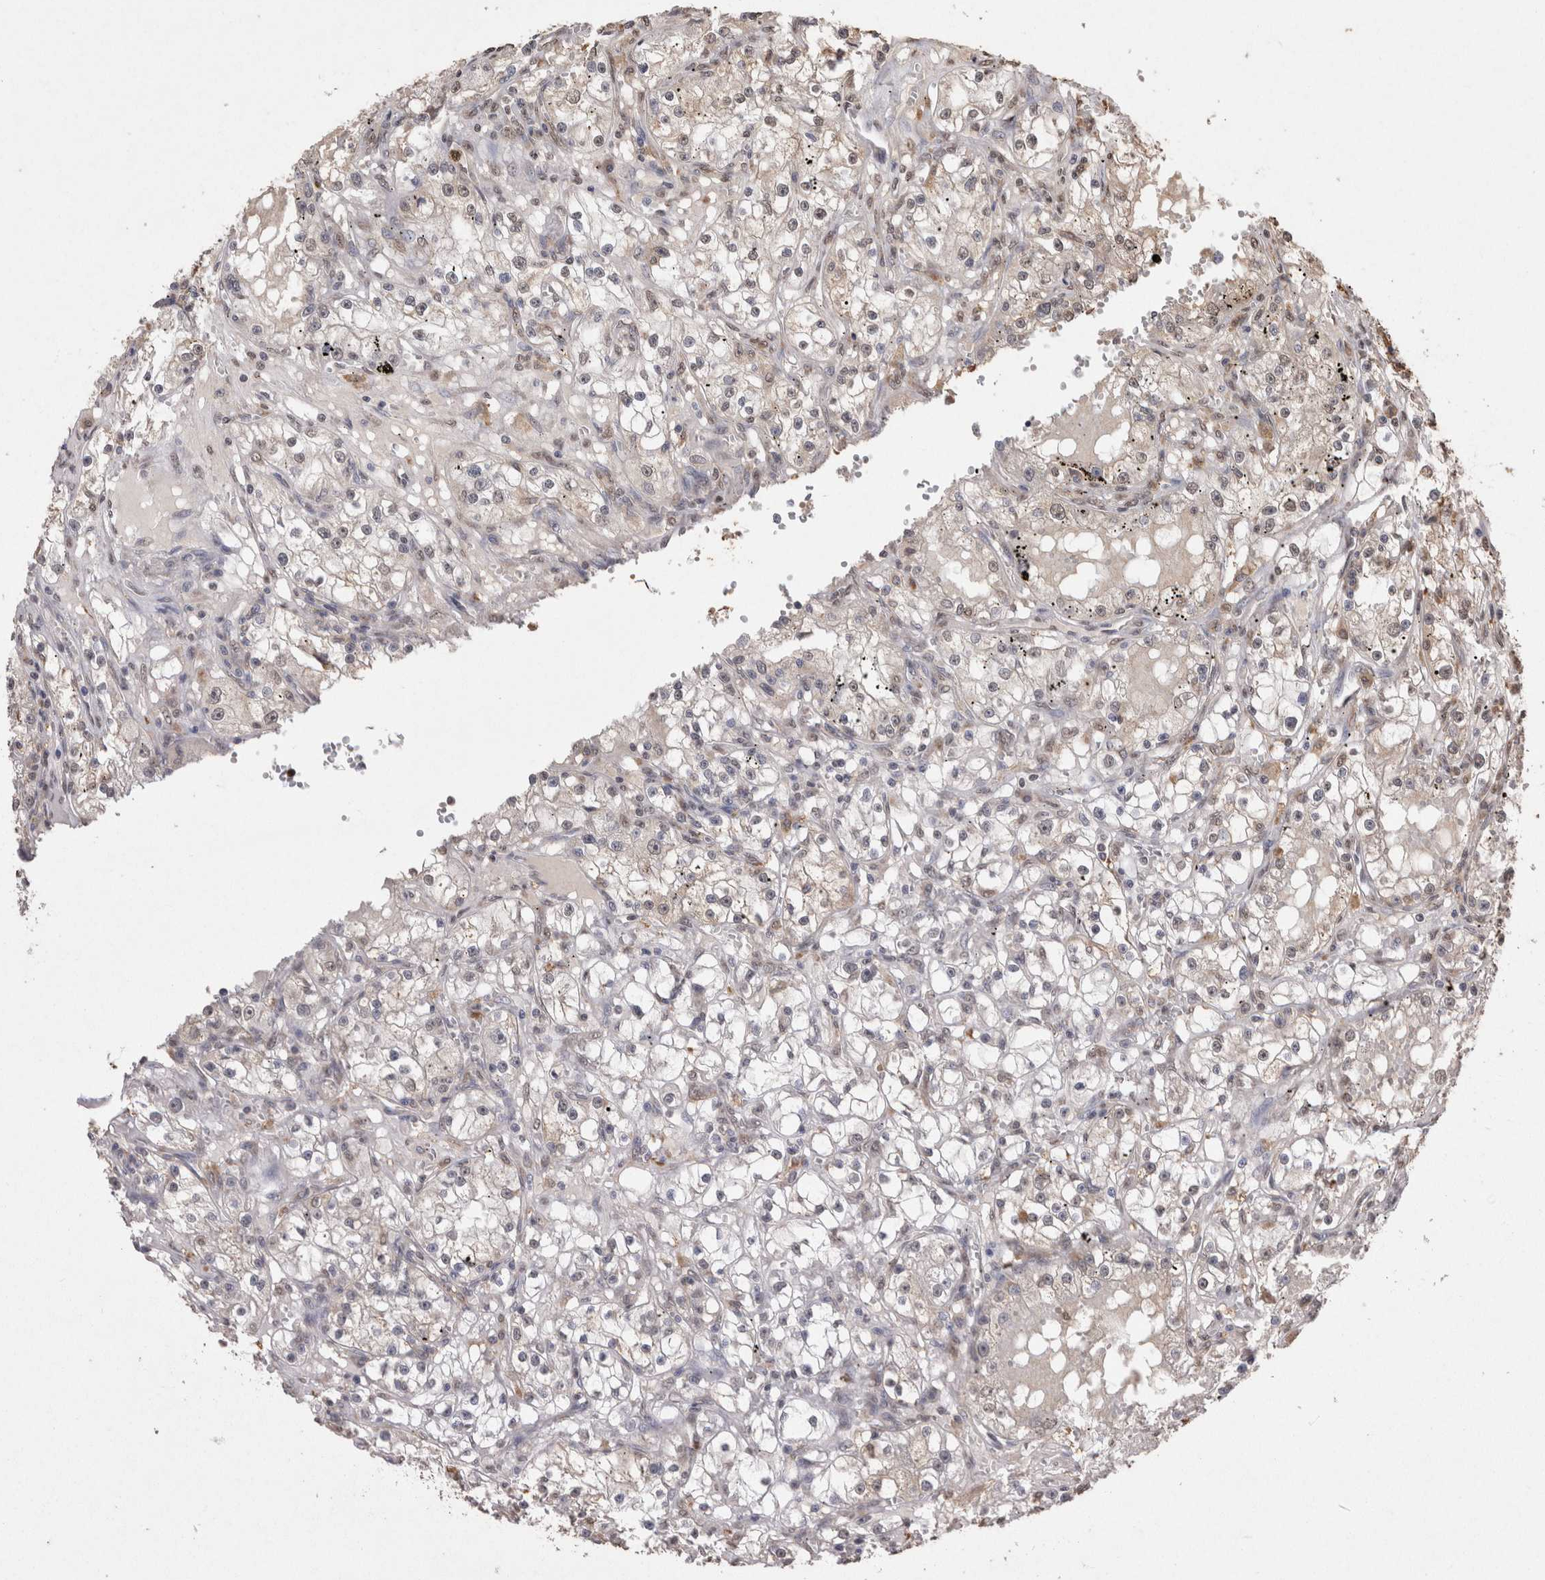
{"staining": {"intensity": "negative", "quantity": "none", "location": "none"}, "tissue": "renal cancer", "cell_type": "Tumor cells", "image_type": "cancer", "snomed": [{"axis": "morphology", "description": "Adenocarcinoma, NOS"}, {"axis": "topography", "description": "Kidney"}], "caption": "The image exhibits no significant staining in tumor cells of renal cancer (adenocarcinoma).", "gene": "GRK5", "patient": {"sex": "male", "age": 56}}